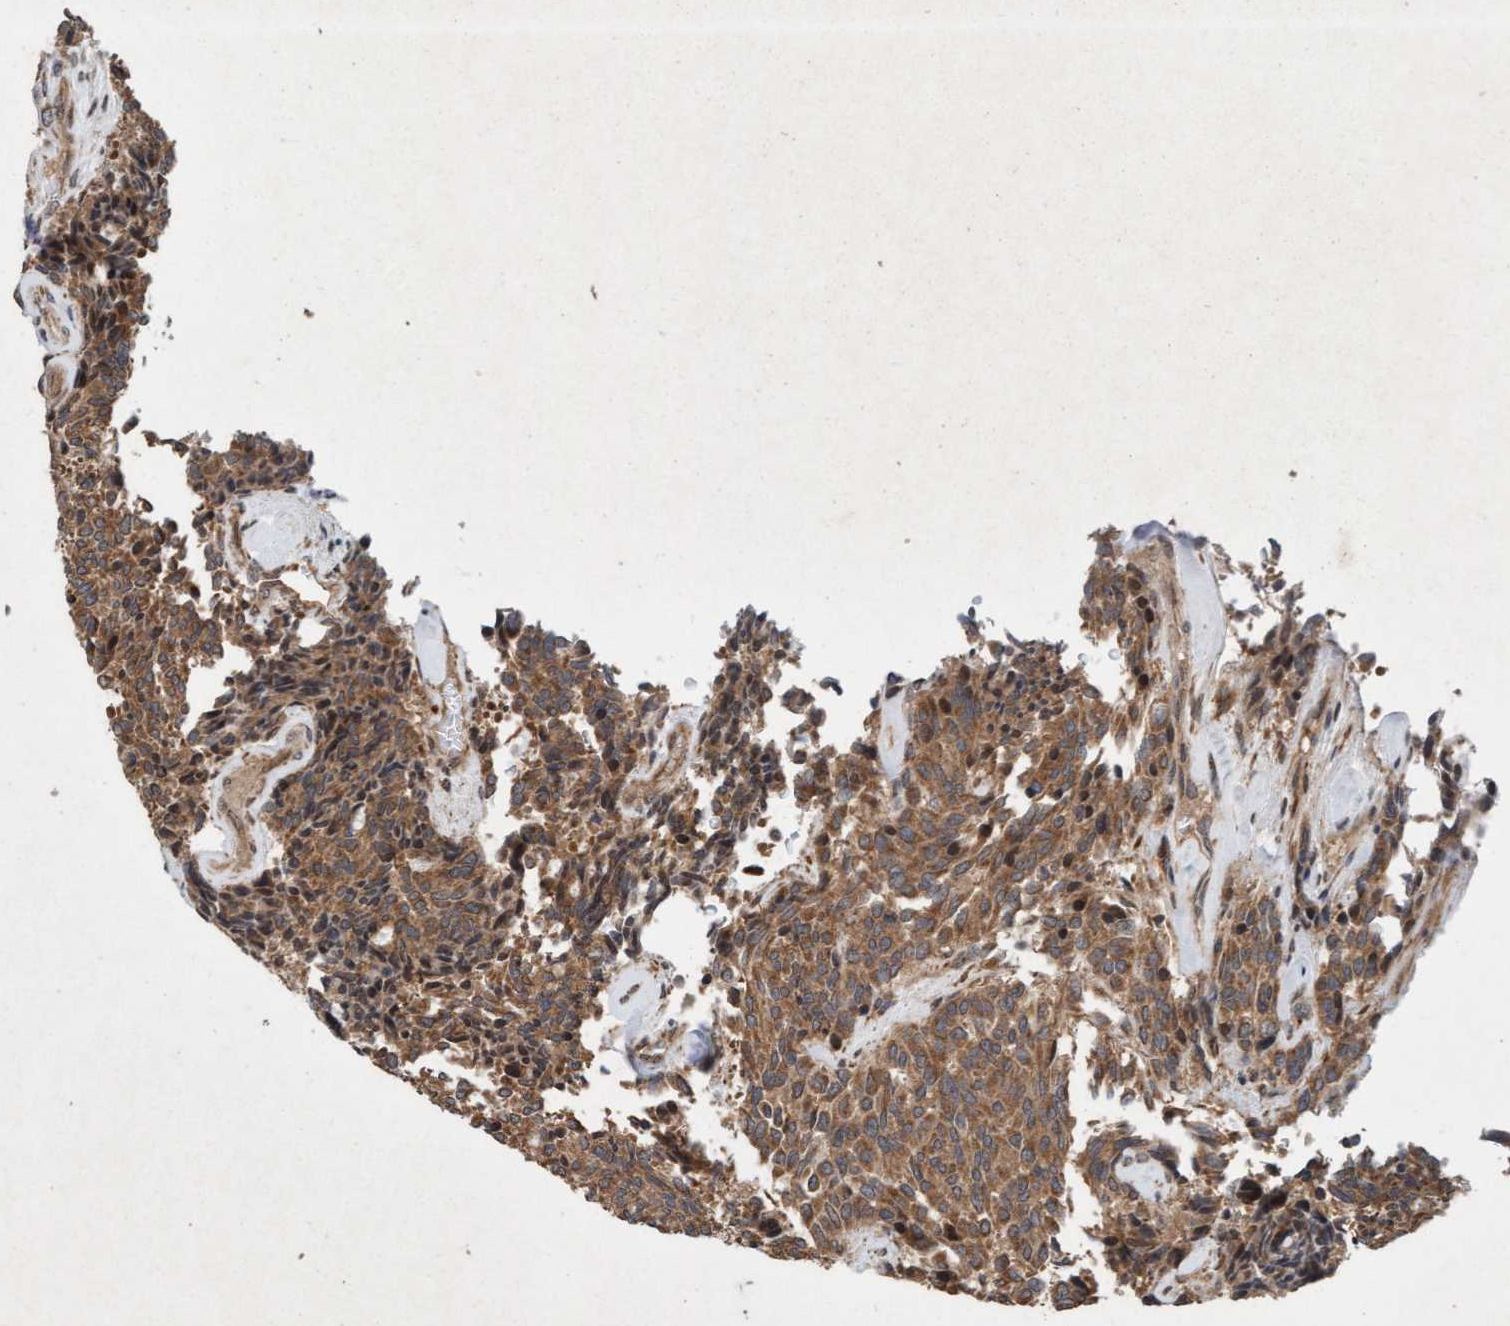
{"staining": {"intensity": "moderate", "quantity": ">75%", "location": "cytoplasmic/membranous"}, "tissue": "carcinoid", "cell_type": "Tumor cells", "image_type": "cancer", "snomed": [{"axis": "morphology", "description": "Carcinoid, malignant, NOS"}, {"axis": "topography", "description": "Pancreas"}], "caption": "Carcinoid tissue shows moderate cytoplasmic/membranous staining in approximately >75% of tumor cells, visualized by immunohistochemistry.", "gene": "MLXIP", "patient": {"sex": "female", "age": 54}}